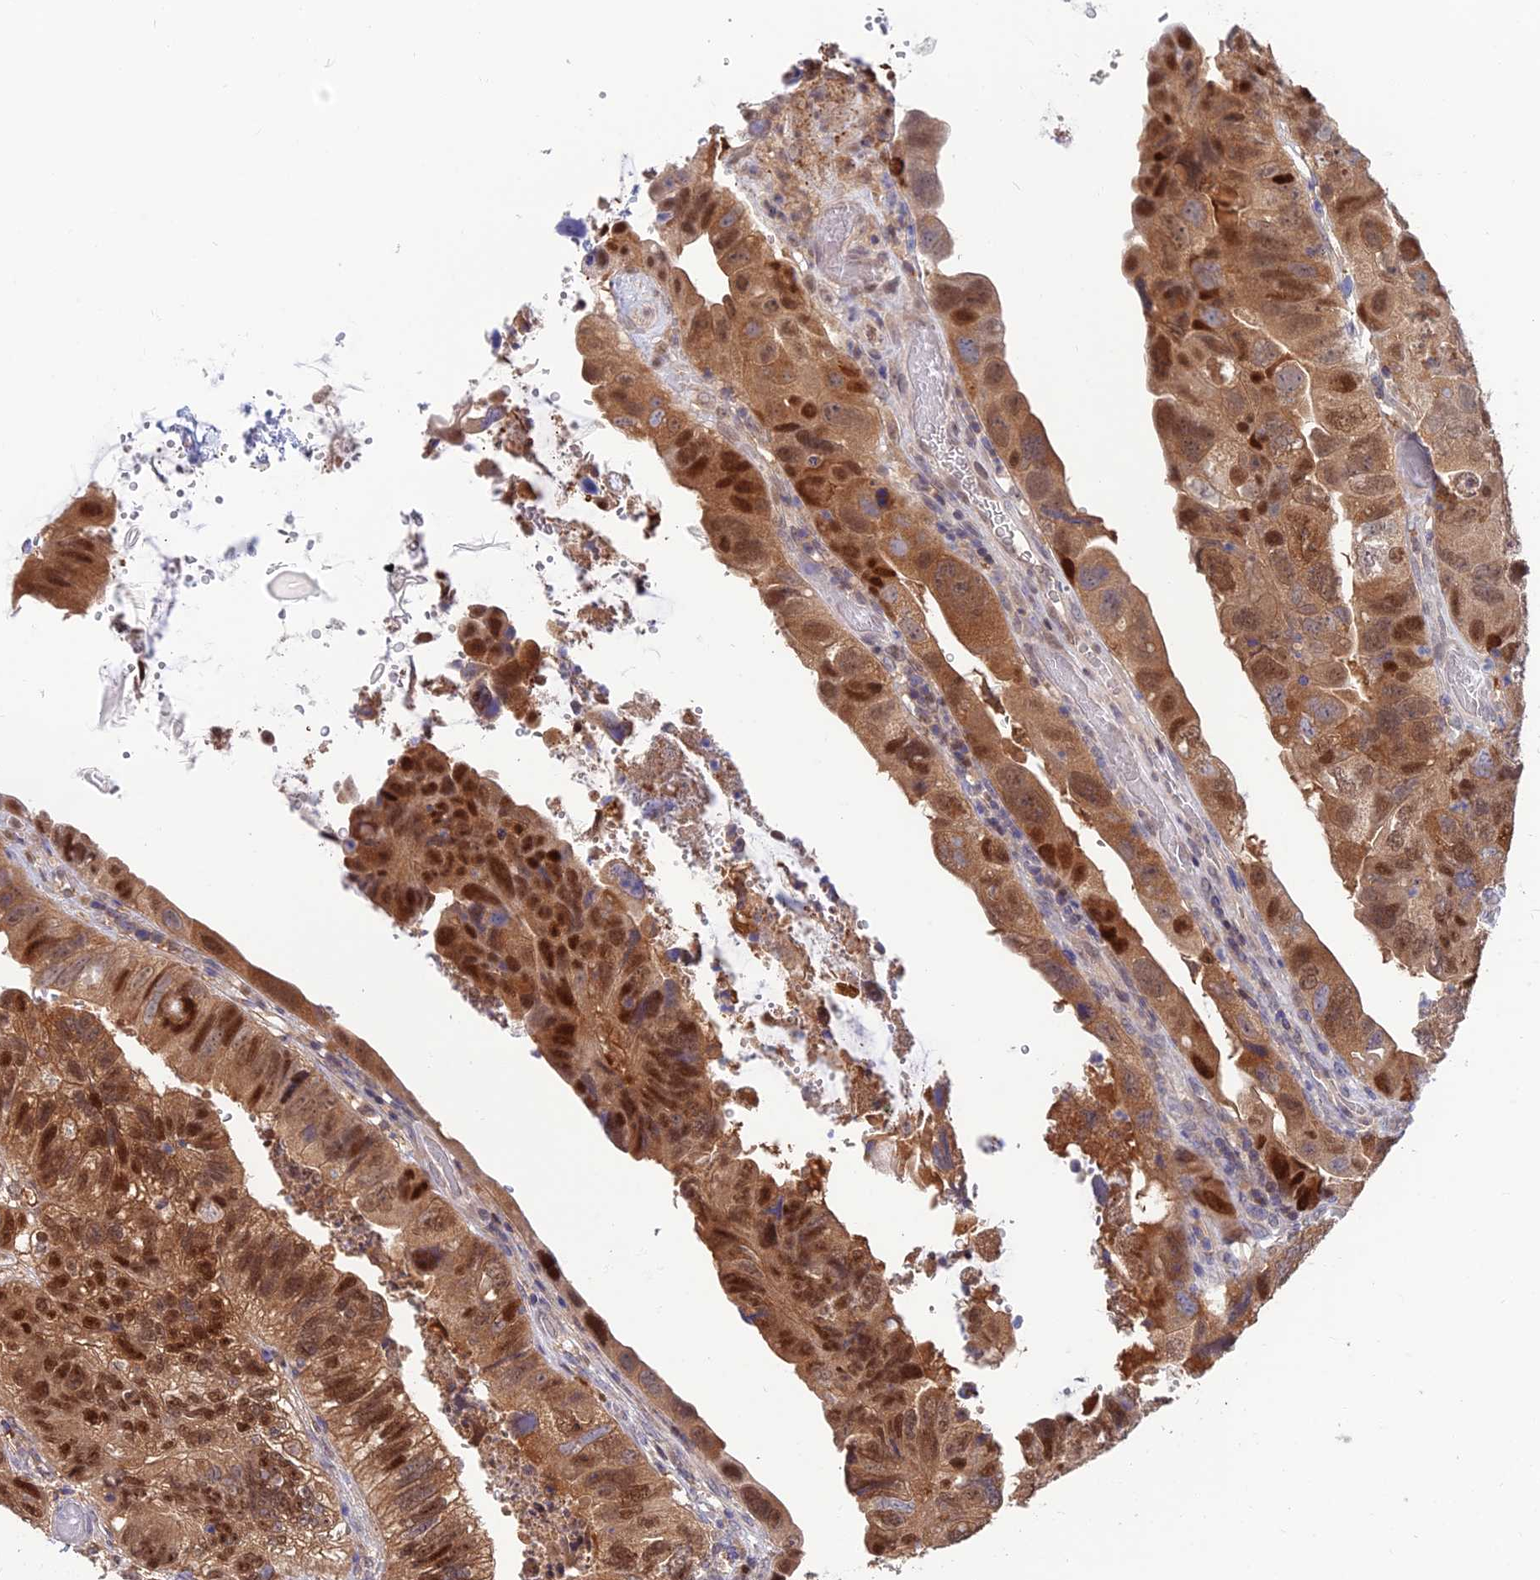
{"staining": {"intensity": "strong", "quantity": ">75%", "location": "cytoplasmic/membranous,nuclear"}, "tissue": "colorectal cancer", "cell_type": "Tumor cells", "image_type": "cancer", "snomed": [{"axis": "morphology", "description": "Adenocarcinoma, NOS"}, {"axis": "topography", "description": "Rectum"}], "caption": "A photomicrograph of colorectal cancer stained for a protein demonstrates strong cytoplasmic/membranous and nuclear brown staining in tumor cells.", "gene": "DNPEP", "patient": {"sex": "male", "age": 63}}